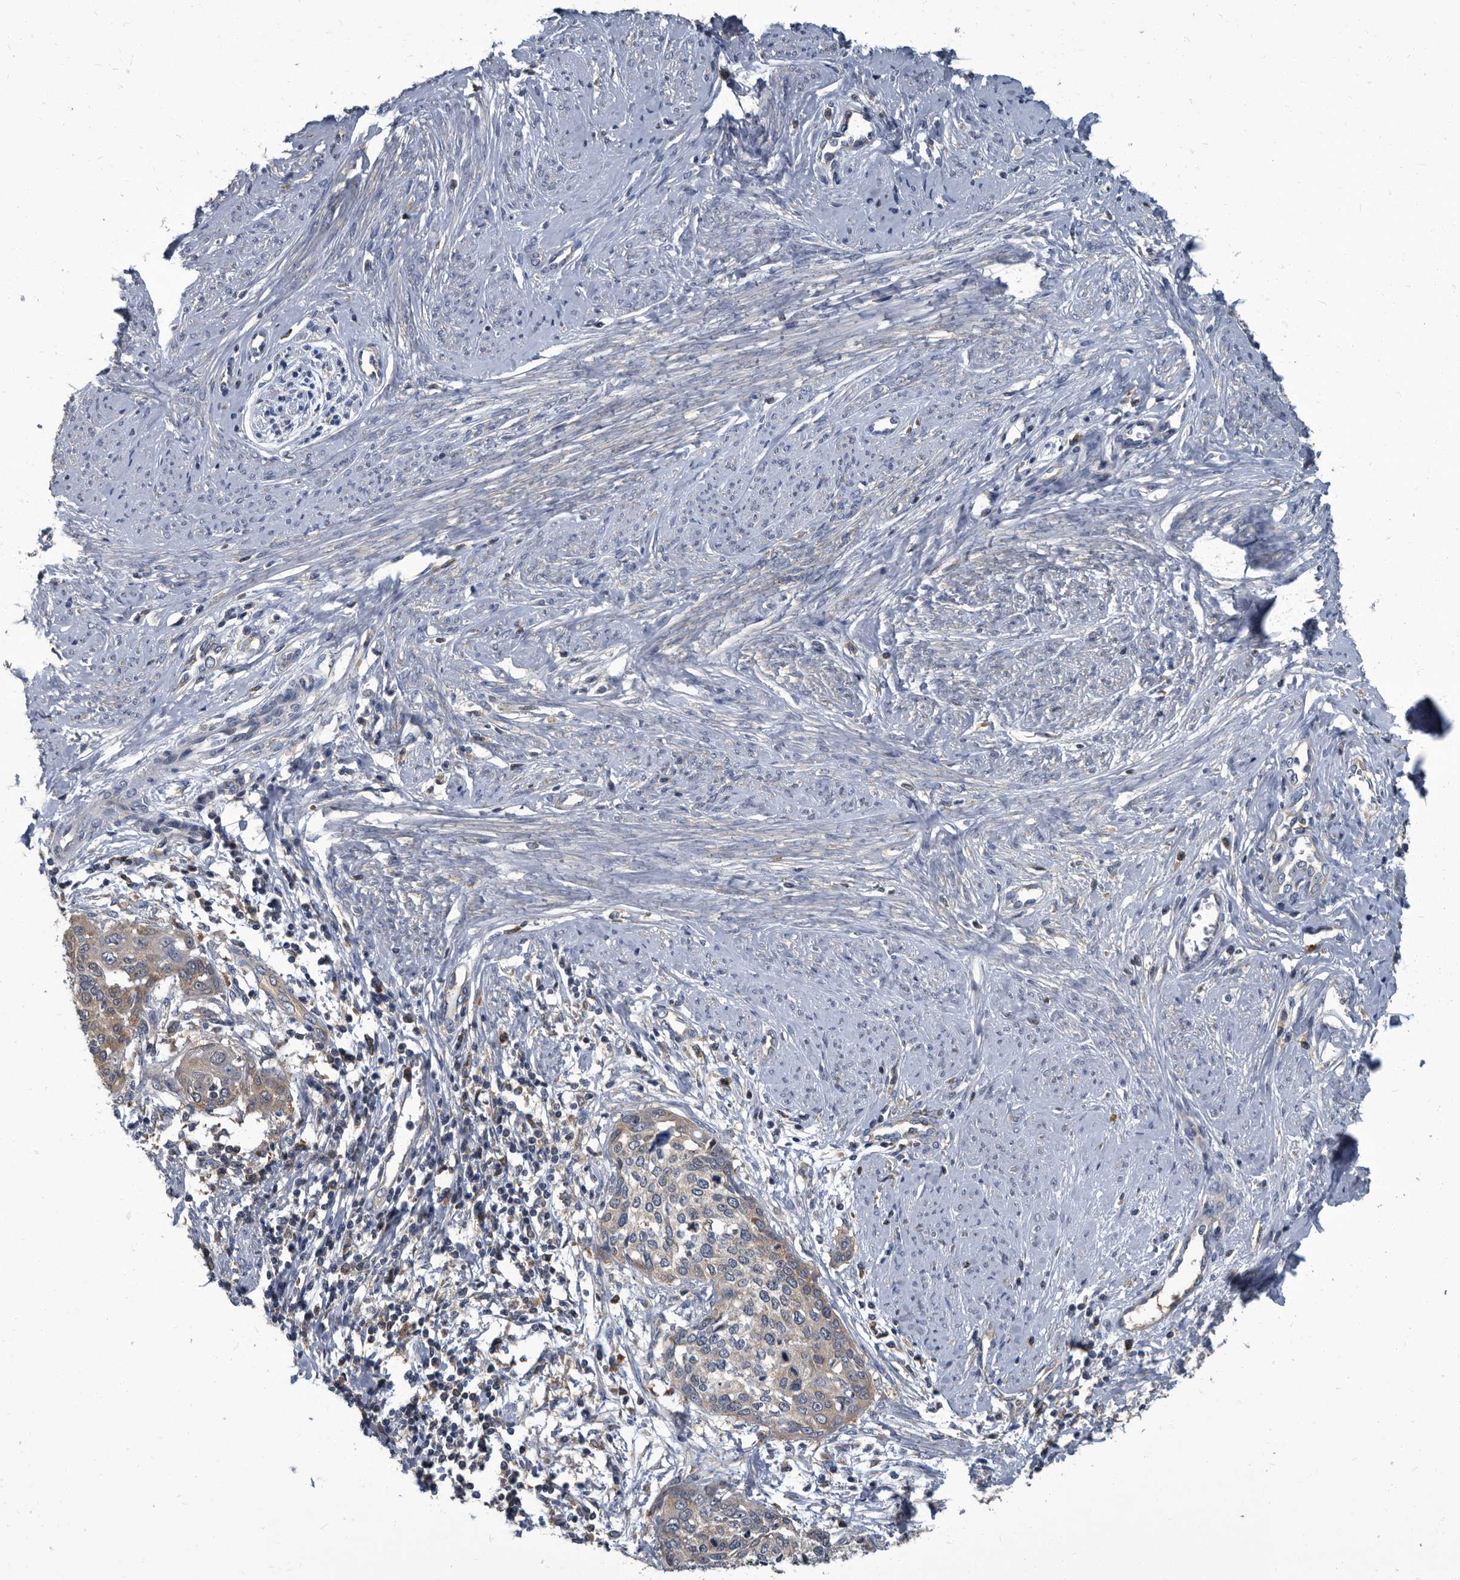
{"staining": {"intensity": "weak", "quantity": "25%-75%", "location": "cytoplasmic/membranous"}, "tissue": "cervical cancer", "cell_type": "Tumor cells", "image_type": "cancer", "snomed": [{"axis": "morphology", "description": "Squamous cell carcinoma, NOS"}, {"axis": "topography", "description": "Cervix"}], "caption": "Immunohistochemical staining of human squamous cell carcinoma (cervical) exhibits low levels of weak cytoplasmic/membranous protein positivity in approximately 25%-75% of tumor cells.", "gene": "CDV3", "patient": {"sex": "female", "age": 37}}